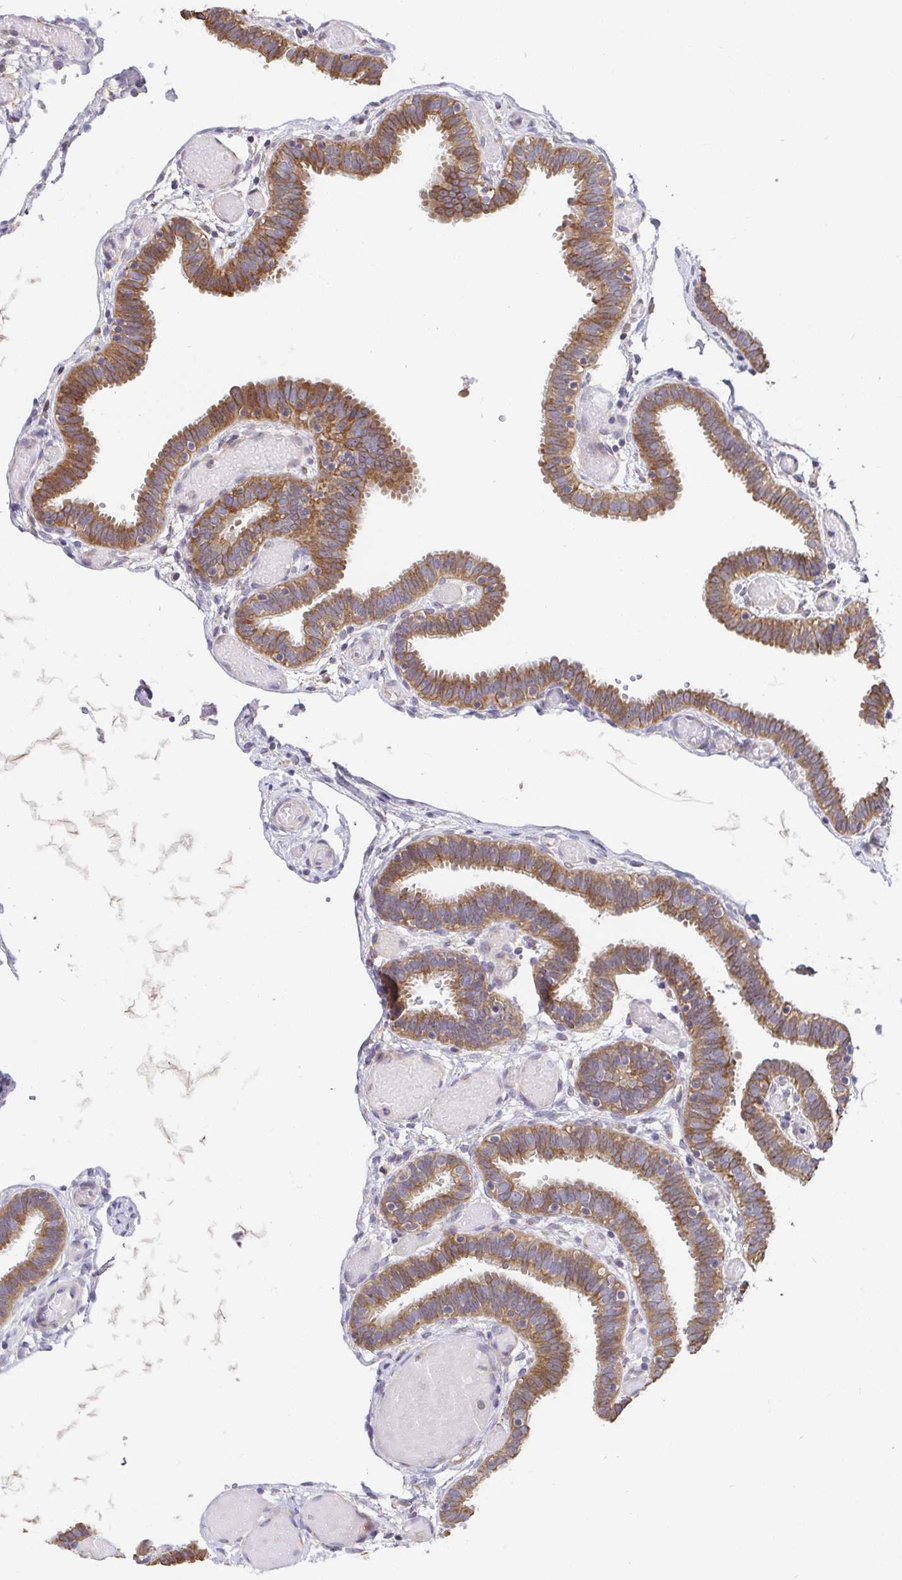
{"staining": {"intensity": "moderate", "quantity": ">75%", "location": "cytoplasmic/membranous"}, "tissue": "fallopian tube", "cell_type": "Glandular cells", "image_type": "normal", "snomed": [{"axis": "morphology", "description": "Normal tissue, NOS"}, {"axis": "topography", "description": "Fallopian tube"}], "caption": "This is a histology image of immunohistochemistry staining of benign fallopian tube, which shows moderate staining in the cytoplasmic/membranous of glandular cells.", "gene": "ELP1", "patient": {"sex": "female", "age": 37}}